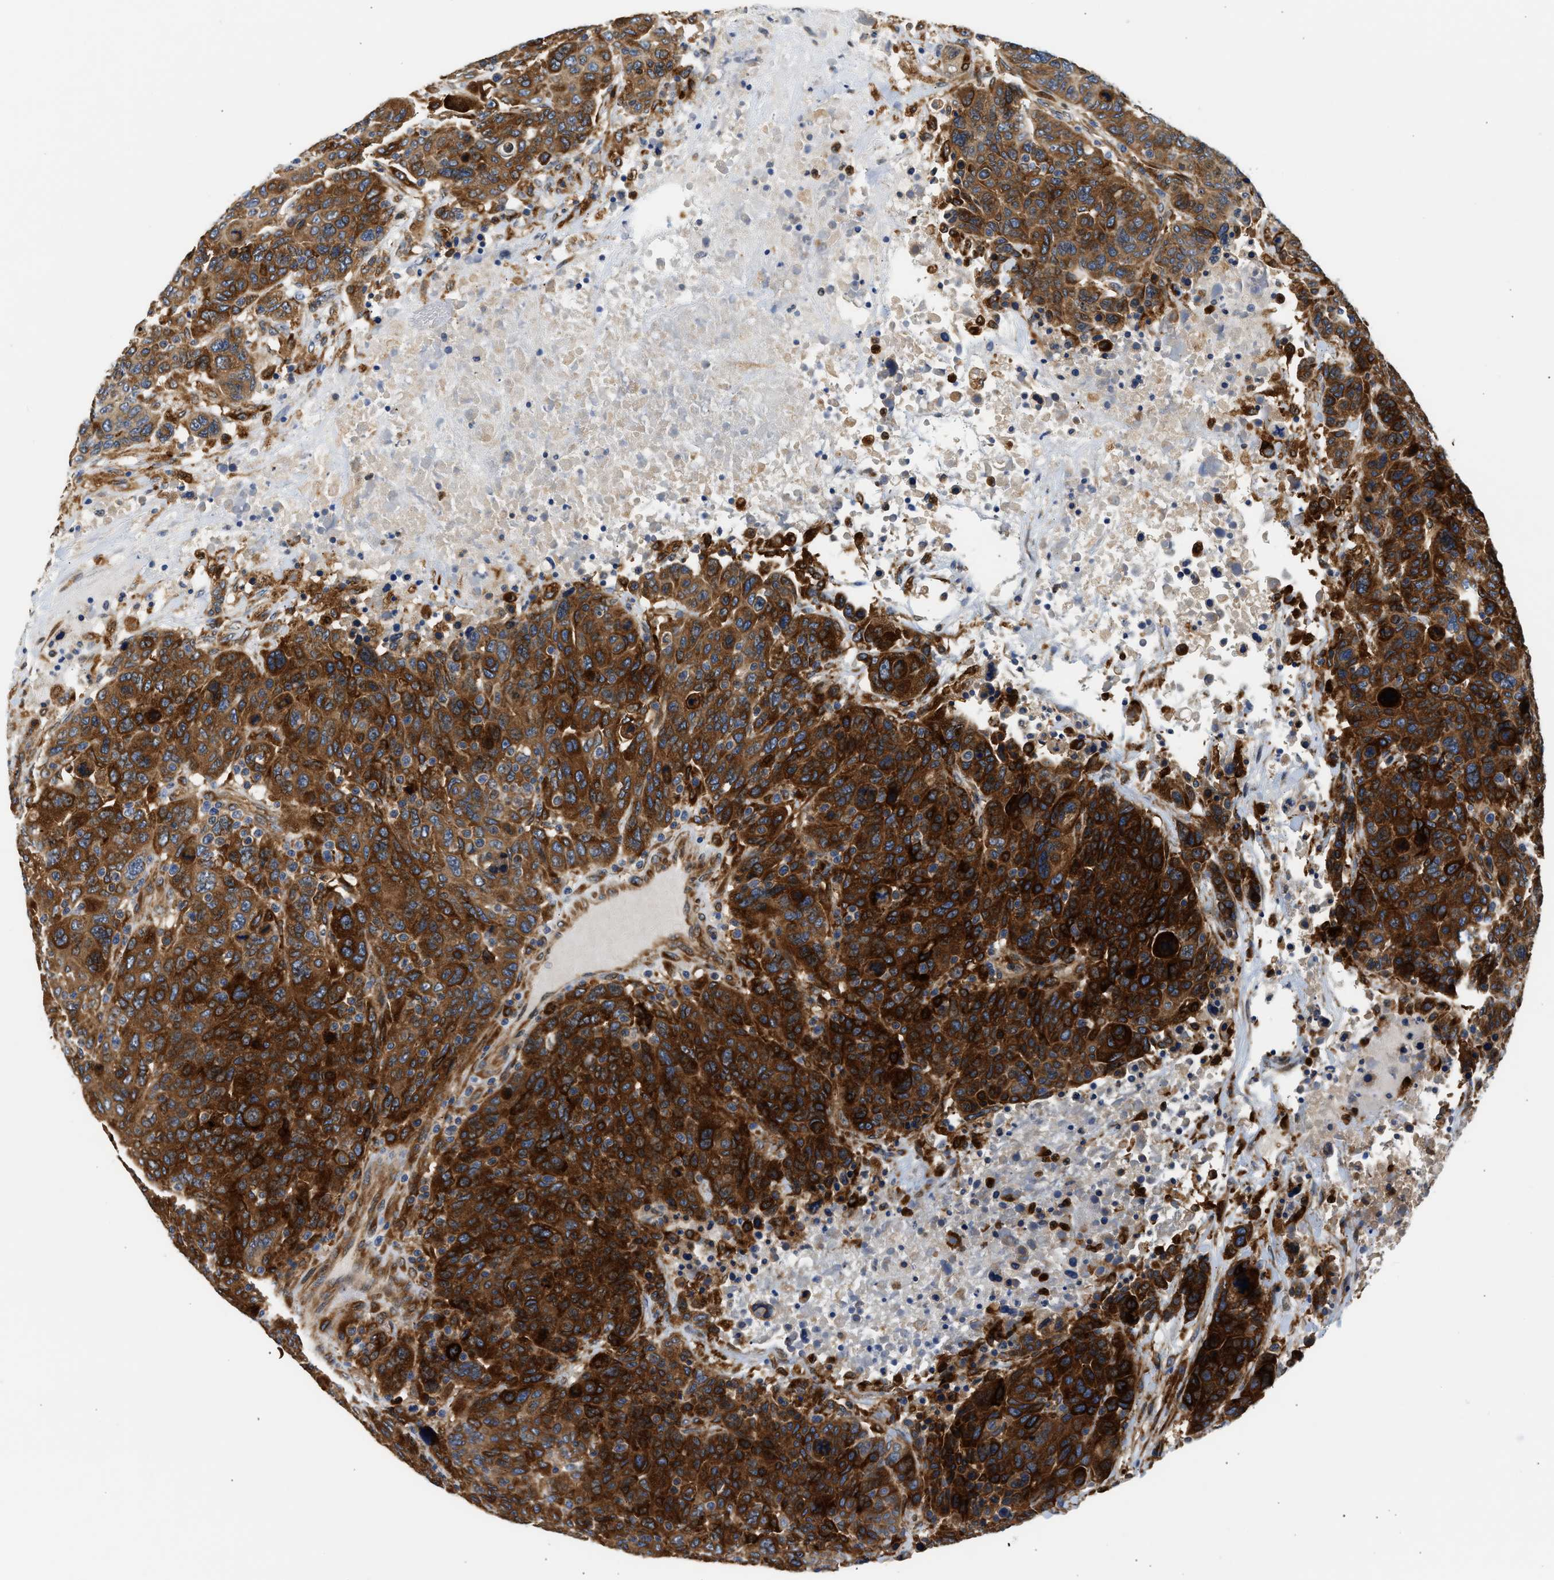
{"staining": {"intensity": "strong", "quantity": ">75%", "location": "cytoplasmic/membranous"}, "tissue": "breast cancer", "cell_type": "Tumor cells", "image_type": "cancer", "snomed": [{"axis": "morphology", "description": "Duct carcinoma"}, {"axis": "topography", "description": "Breast"}], "caption": "Breast cancer (invasive ductal carcinoma) stained for a protein (brown) shows strong cytoplasmic/membranous positive expression in approximately >75% of tumor cells.", "gene": "RAB31", "patient": {"sex": "female", "age": 37}}